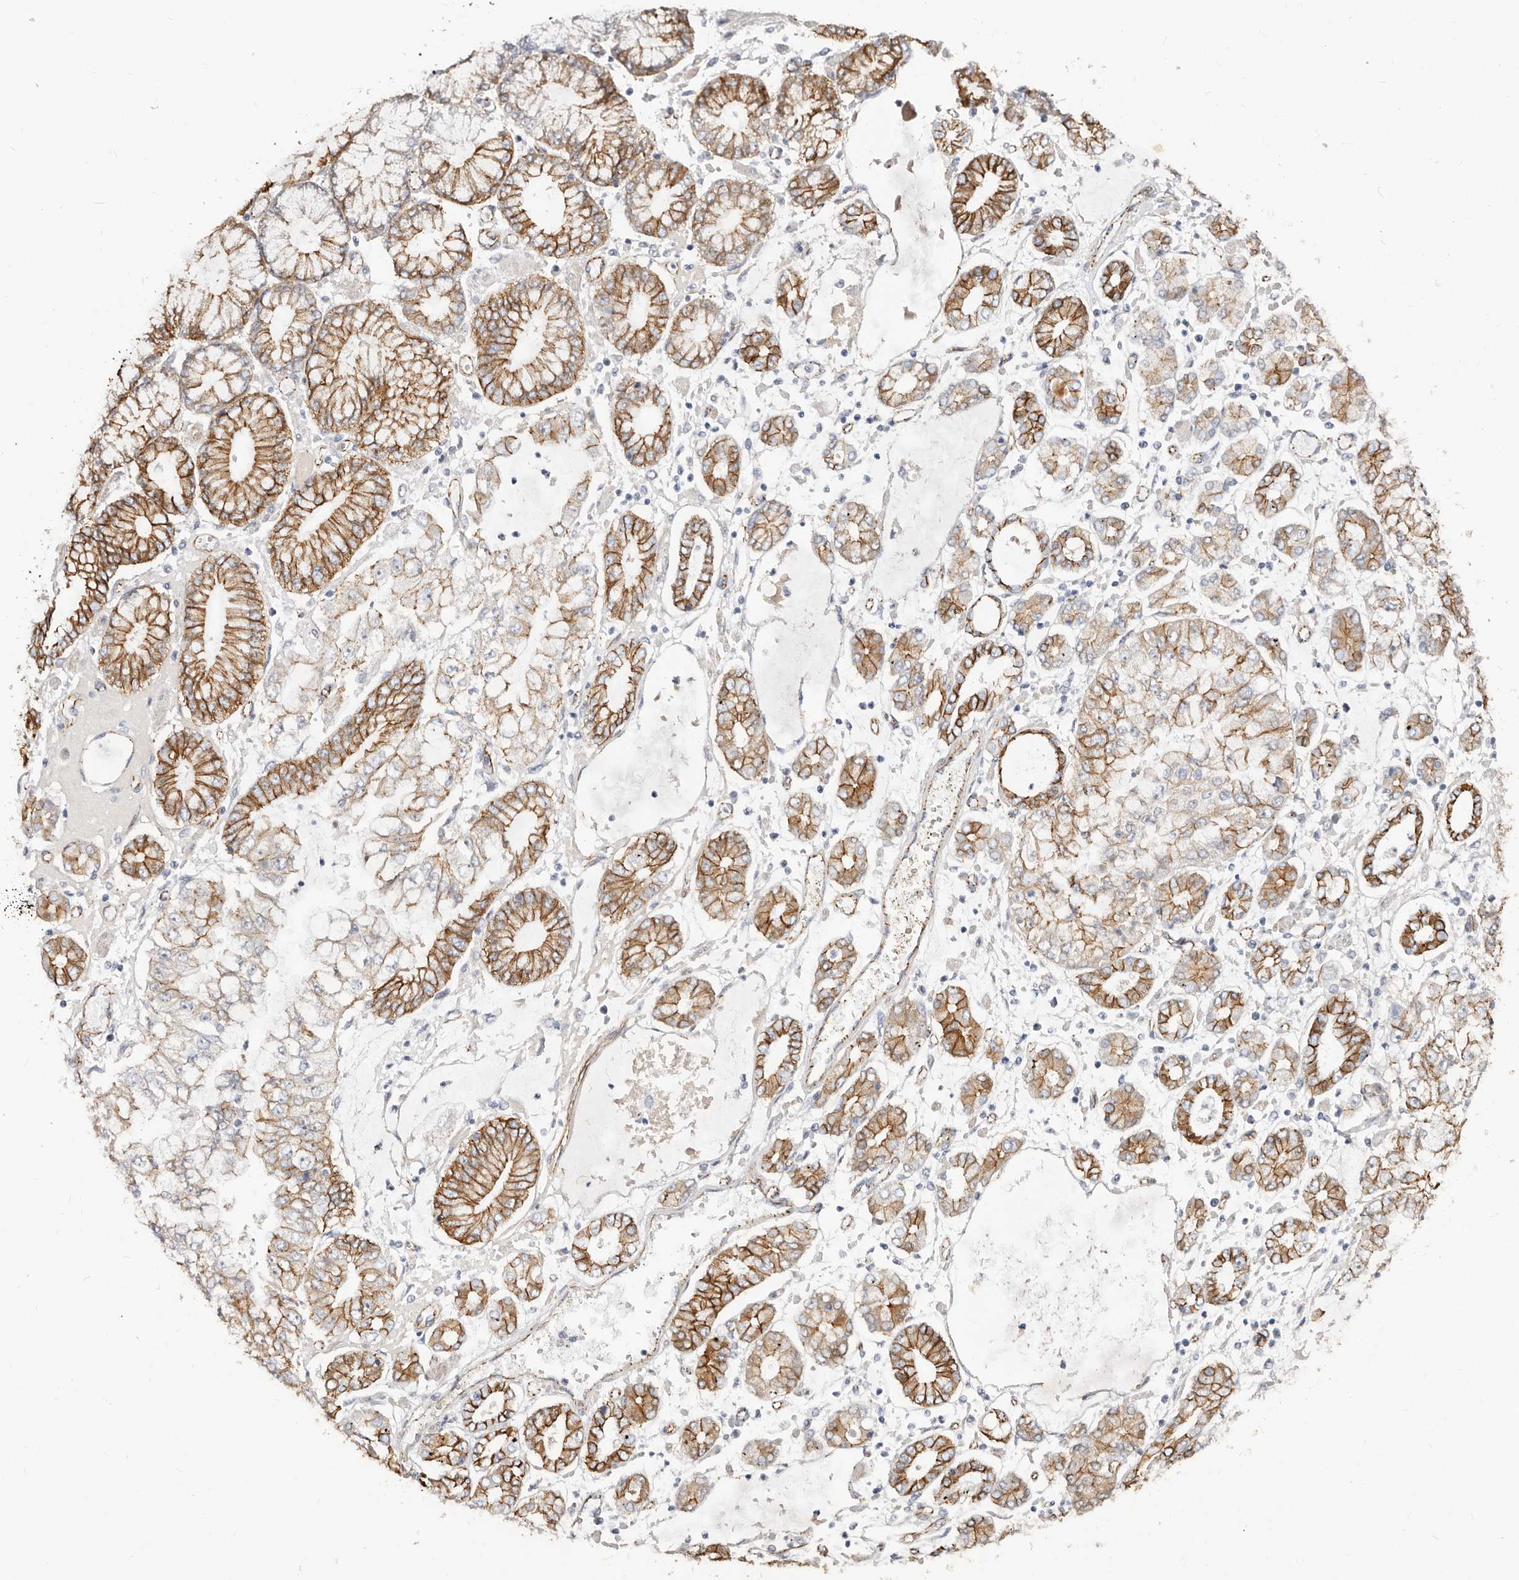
{"staining": {"intensity": "moderate", "quantity": ">75%", "location": "cytoplasmic/membranous"}, "tissue": "stomach cancer", "cell_type": "Tumor cells", "image_type": "cancer", "snomed": [{"axis": "morphology", "description": "Adenocarcinoma, NOS"}, {"axis": "topography", "description": "Stomach"}], "caption": "Tumor cells display medium levels of moderate cytoplasmic/membranous expression in about >75% of cells in adenocarcinoma (stomach).", "gene": "CTNNB1", "patient": {"sex": "male", "age": 76}}